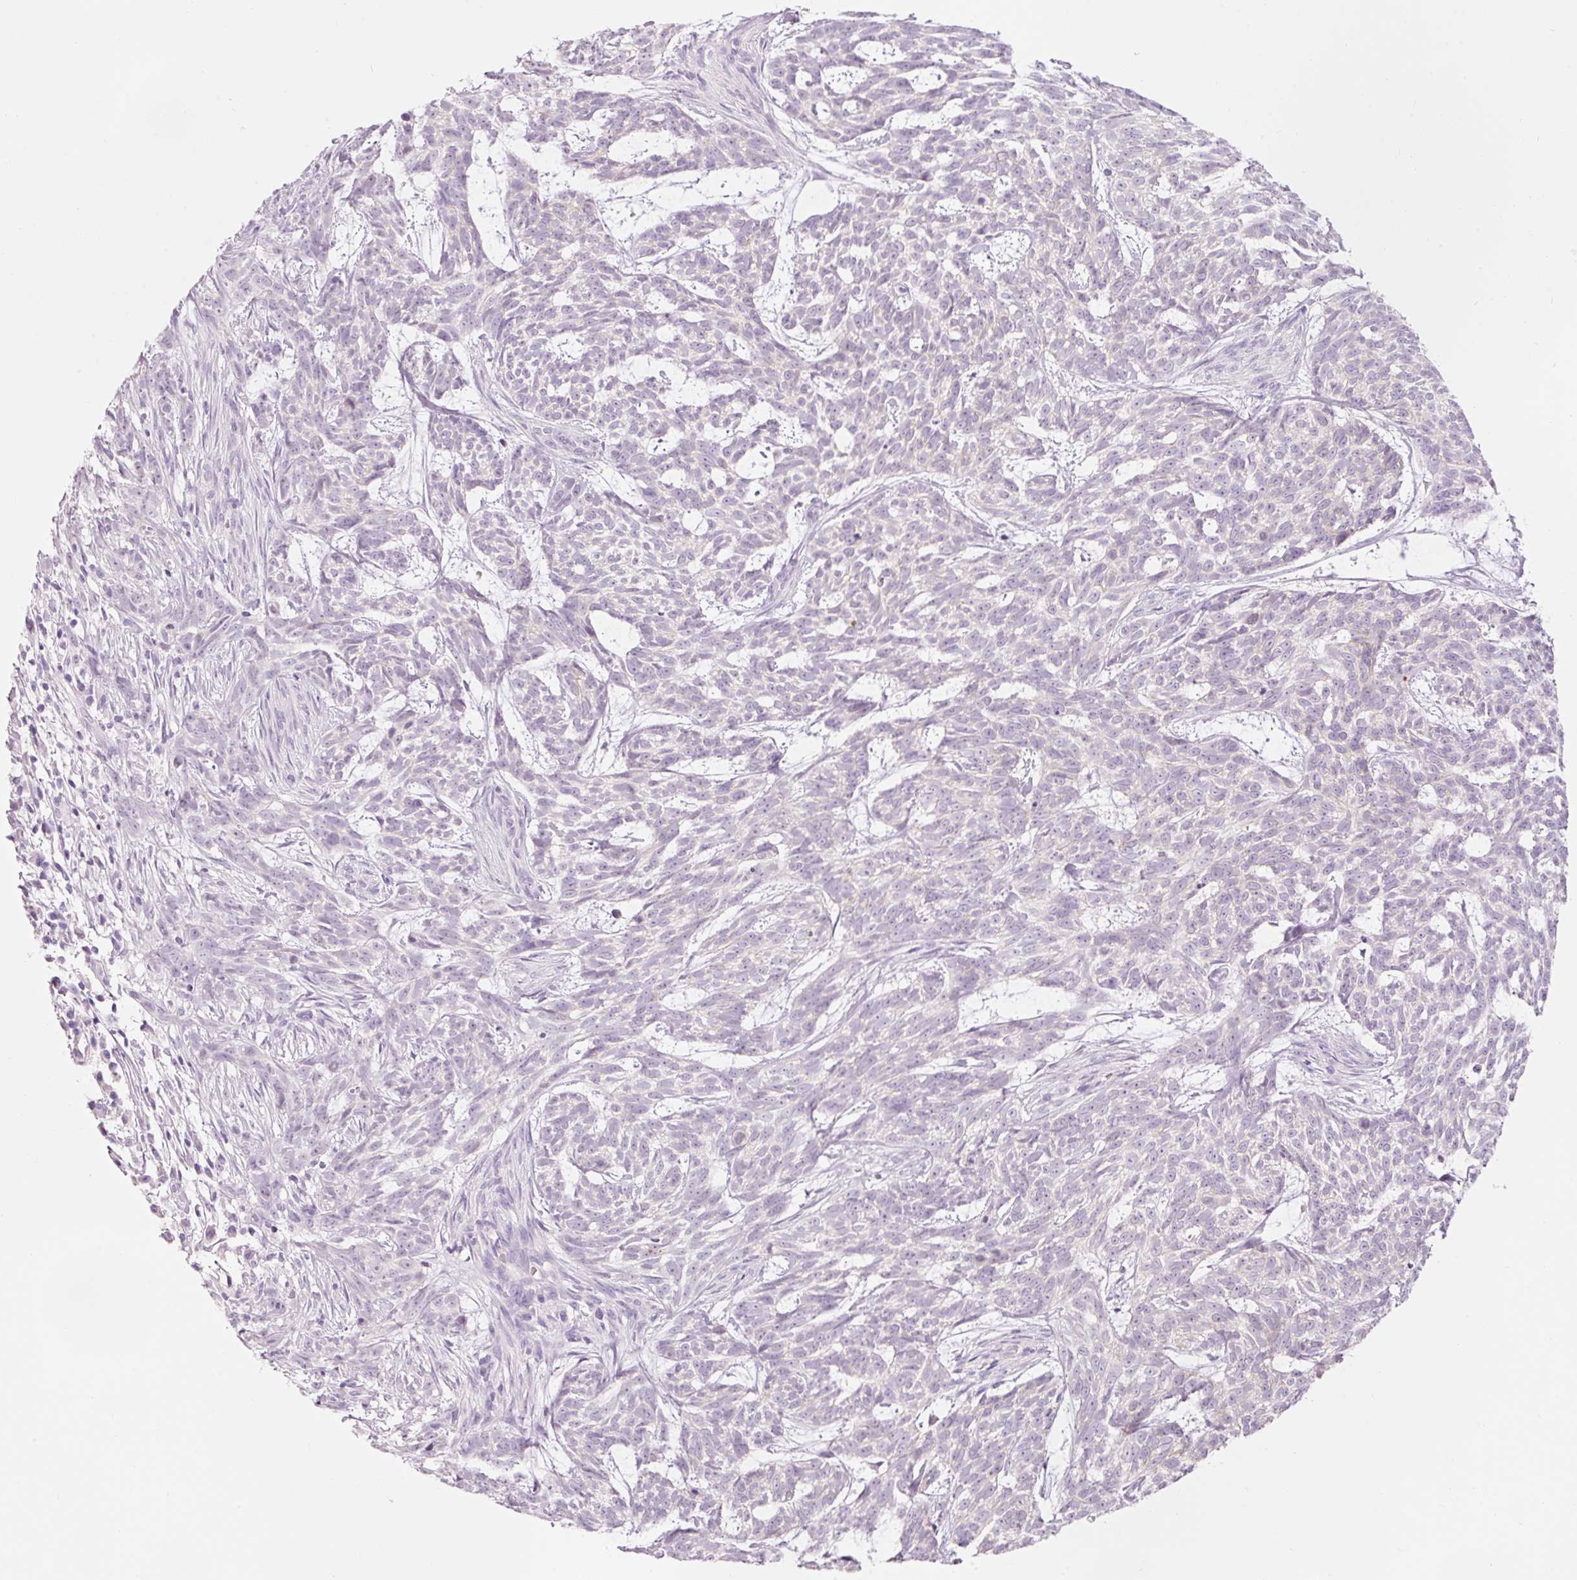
{"staining": {"intensity": "negative", "quantity": "none", "location": "none"}, "tissue": "skin cancer", "cell_type": "Tumor cells", "image_type": "cancer", "snomed": [{"axis": "morphology", "description": "Basal cell carcinoma"}, {"axis": "topography", "description": "Skin"}], "caption": "Immunohistochemistry (IHC) of human skin cancer (basal cell carcinoma) shows no expression in tumor cells. (DAB IHC, high magnification).", "gene": "DHRS11", "patient": {"sex": "female", "age": 93}}